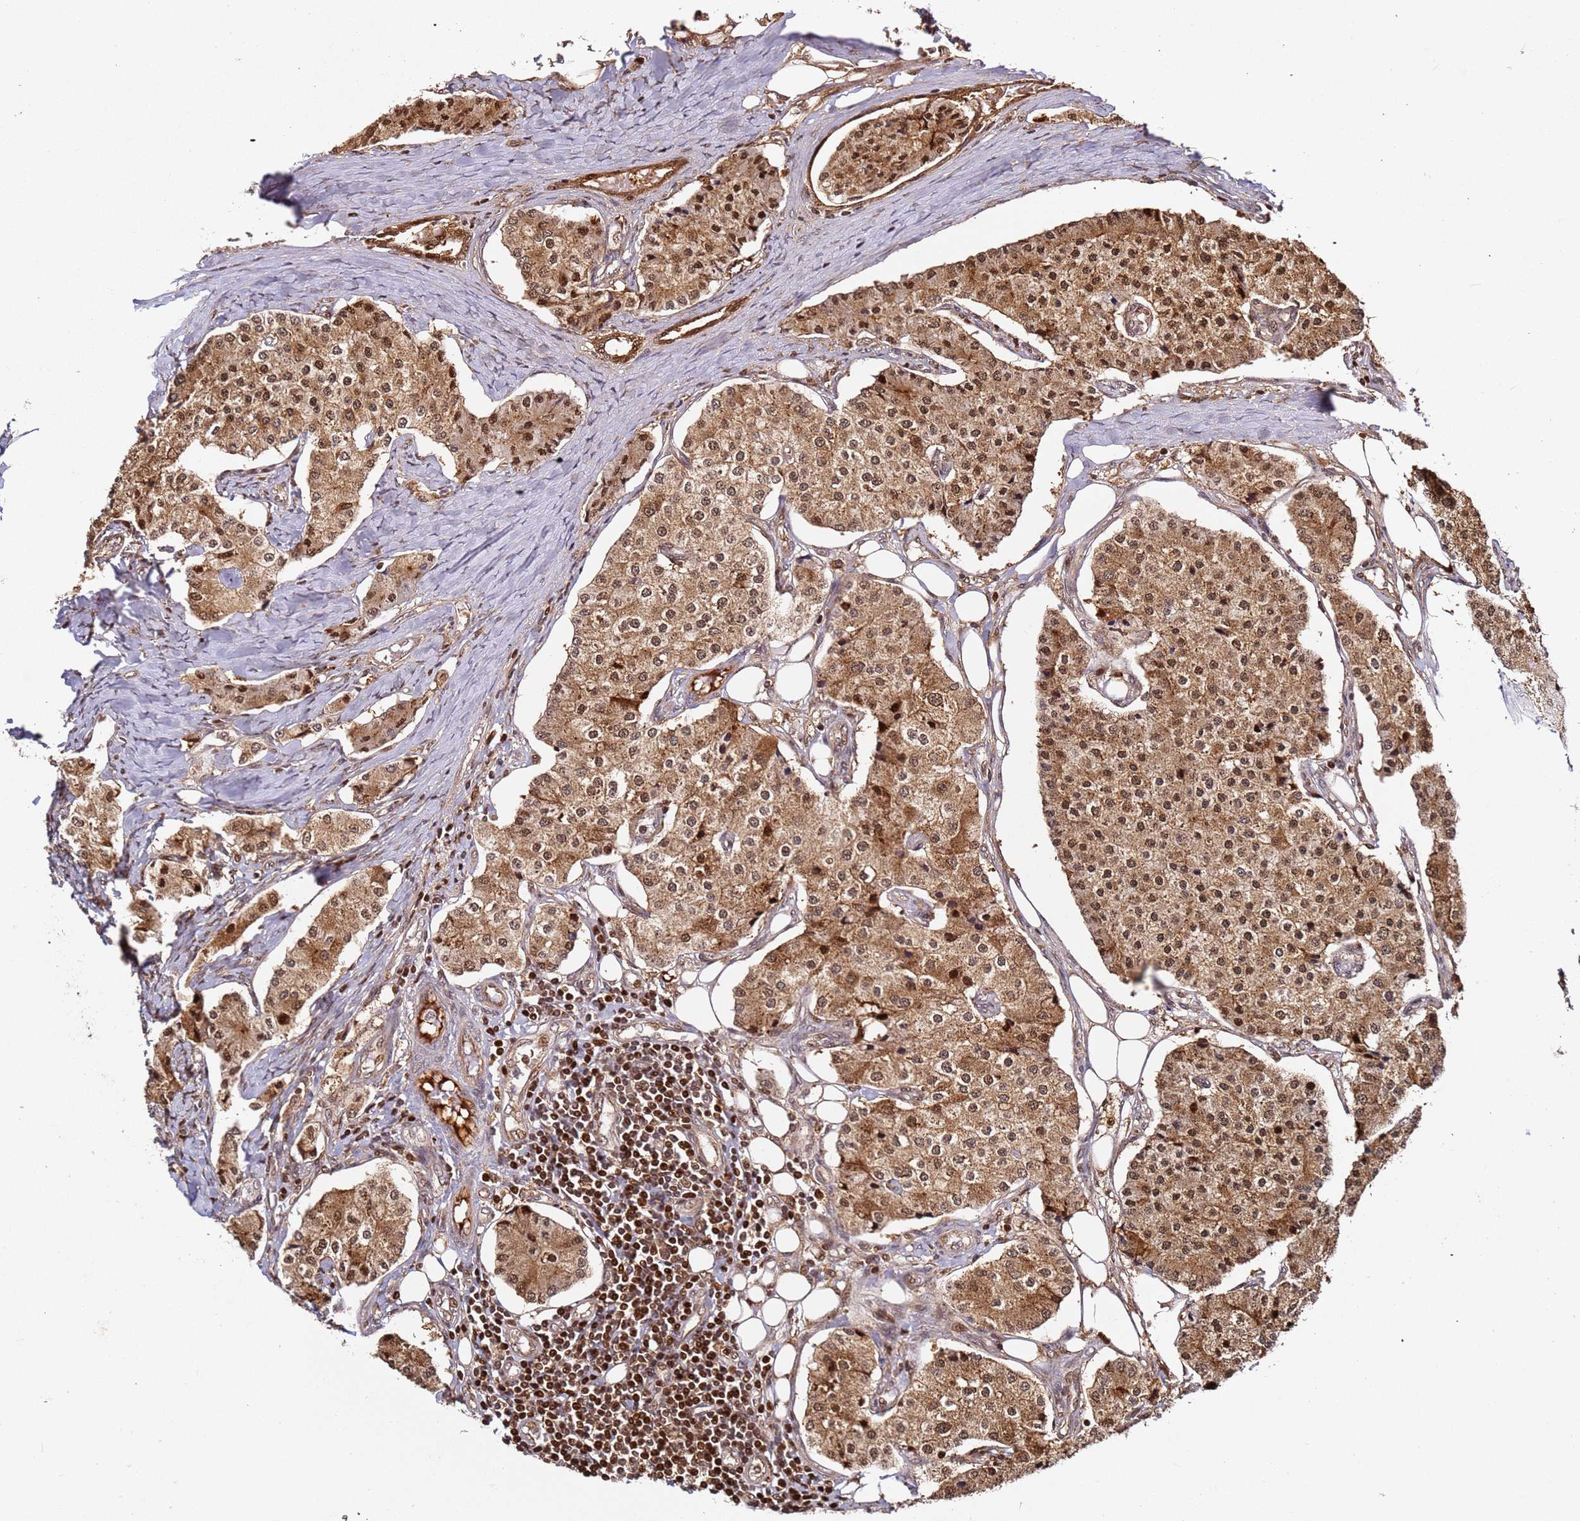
{"staining": {"intensity": "moderate", "quantity": ">75%", "location": "cytoplasmic/membranous,nuclear"}, "tissue": "carcinoid", "cell_type": "Tumor cells", "image_type": "cancer", "snomed": [{"axis": "morphology", "description": "Carcinoid, malignant, NOS"}, {"axis": "topography", "description": "Colon"}], "caption": "This micrograph reveals carcinoid stained with immunohistochemistry to label a protein in brown. The cytoplasmic/membranous and nuclear of tumor cells show moderate positivity for the protein. Nuclei are counter-stained blue.", "gene": "SMOX", "patient": {"sex": "female", "age": 52}}